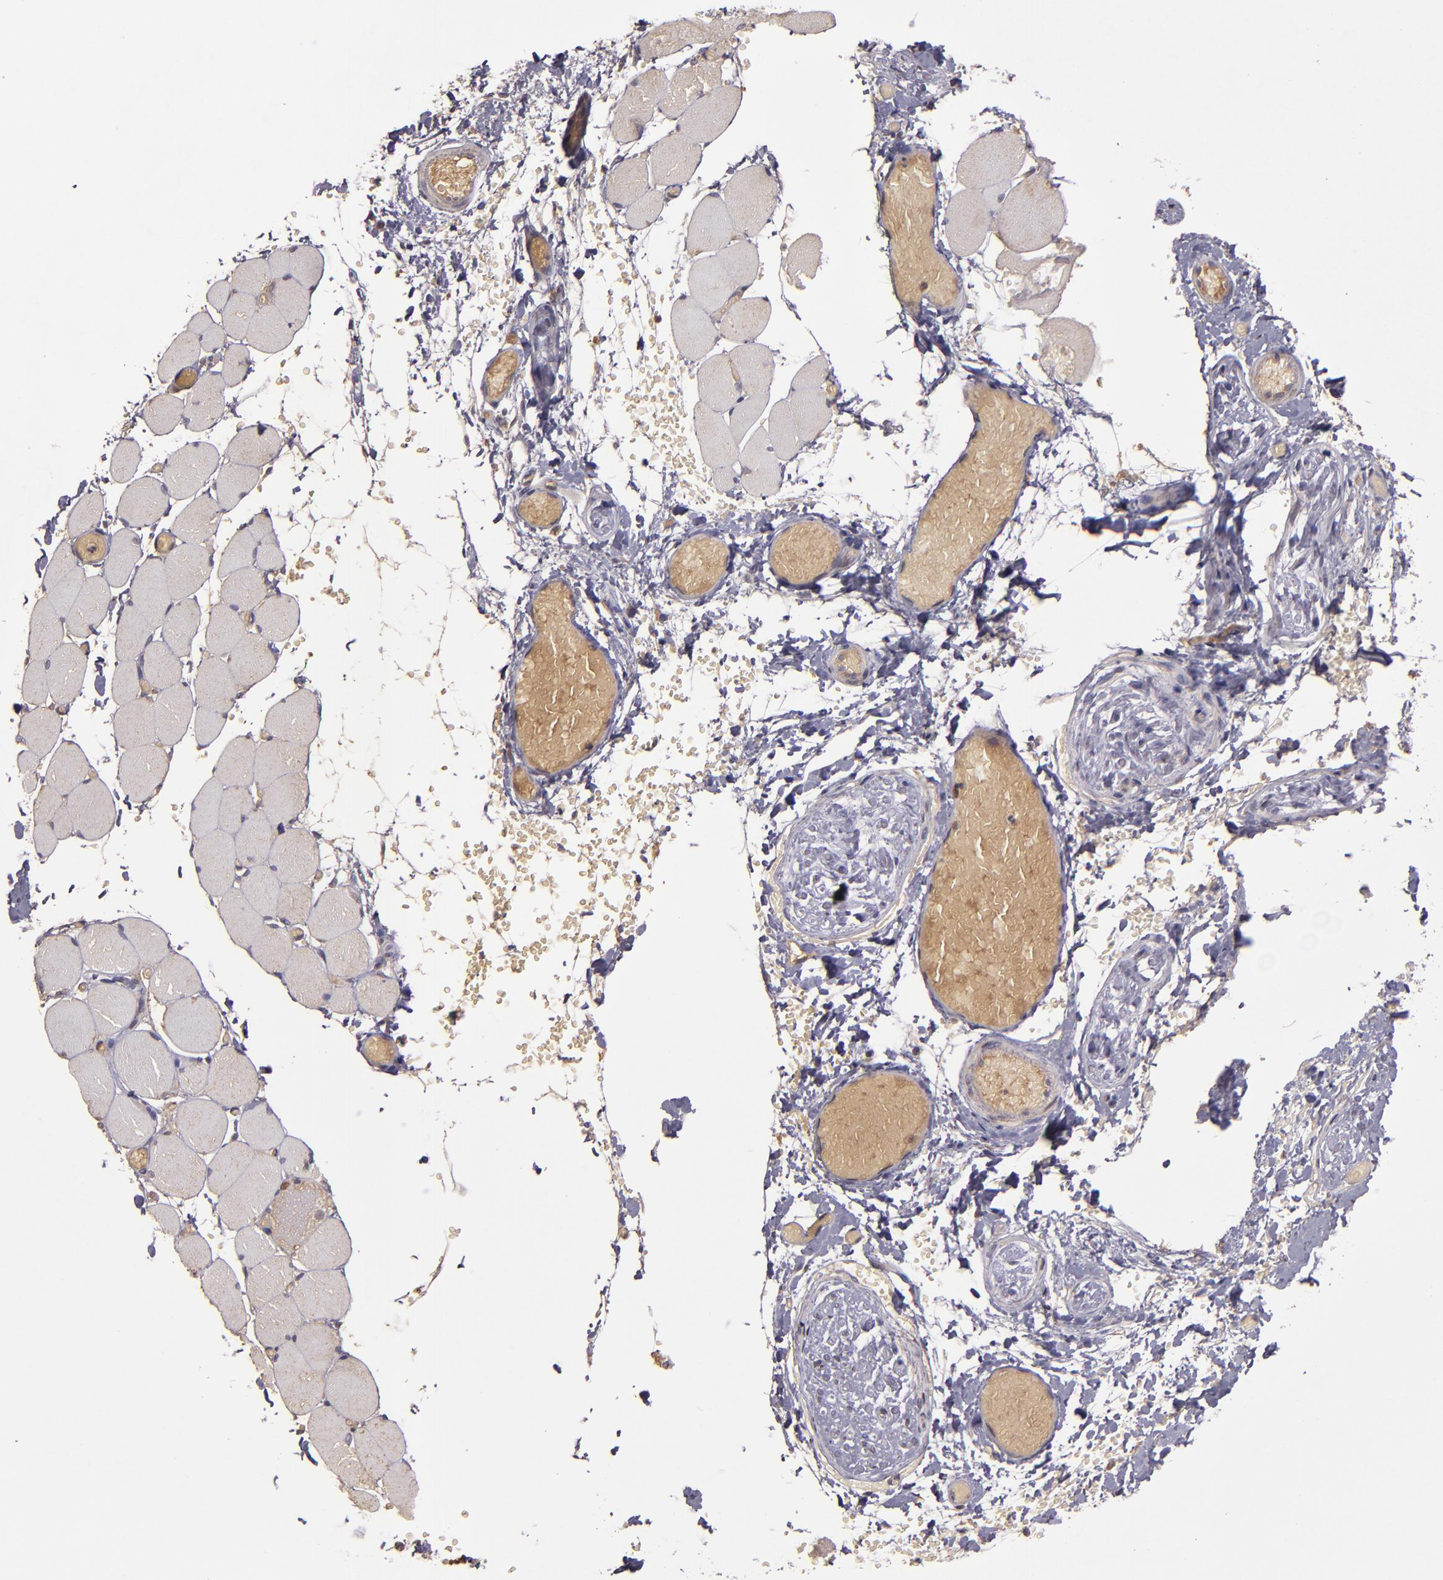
{"staining": {"intensity": "weak", "quantity": "25%-75%", "location": "cytoplasmic/membranous"}, "tissue": "skeletal muscle", "cell_type": "Myocytes", "image_type": "normal", "snomed": [{"axis": "morphology", "description": "Normal tissue, NOS"}, {"axis": "topography", "description": "Skeletal muscle"}, {"axis": "topography", "description": "Soft tissue"}], "caption": "The histopathology image exhibits a brown stain indicating the presence of a protein in the cytoplasmic/membranous of myocytes in skeletal muscle. (Brightfield microscopy of DAB IHC at high magnification).", "gene": "ABL1", "patient": {"sex": "female", "age": 58}}